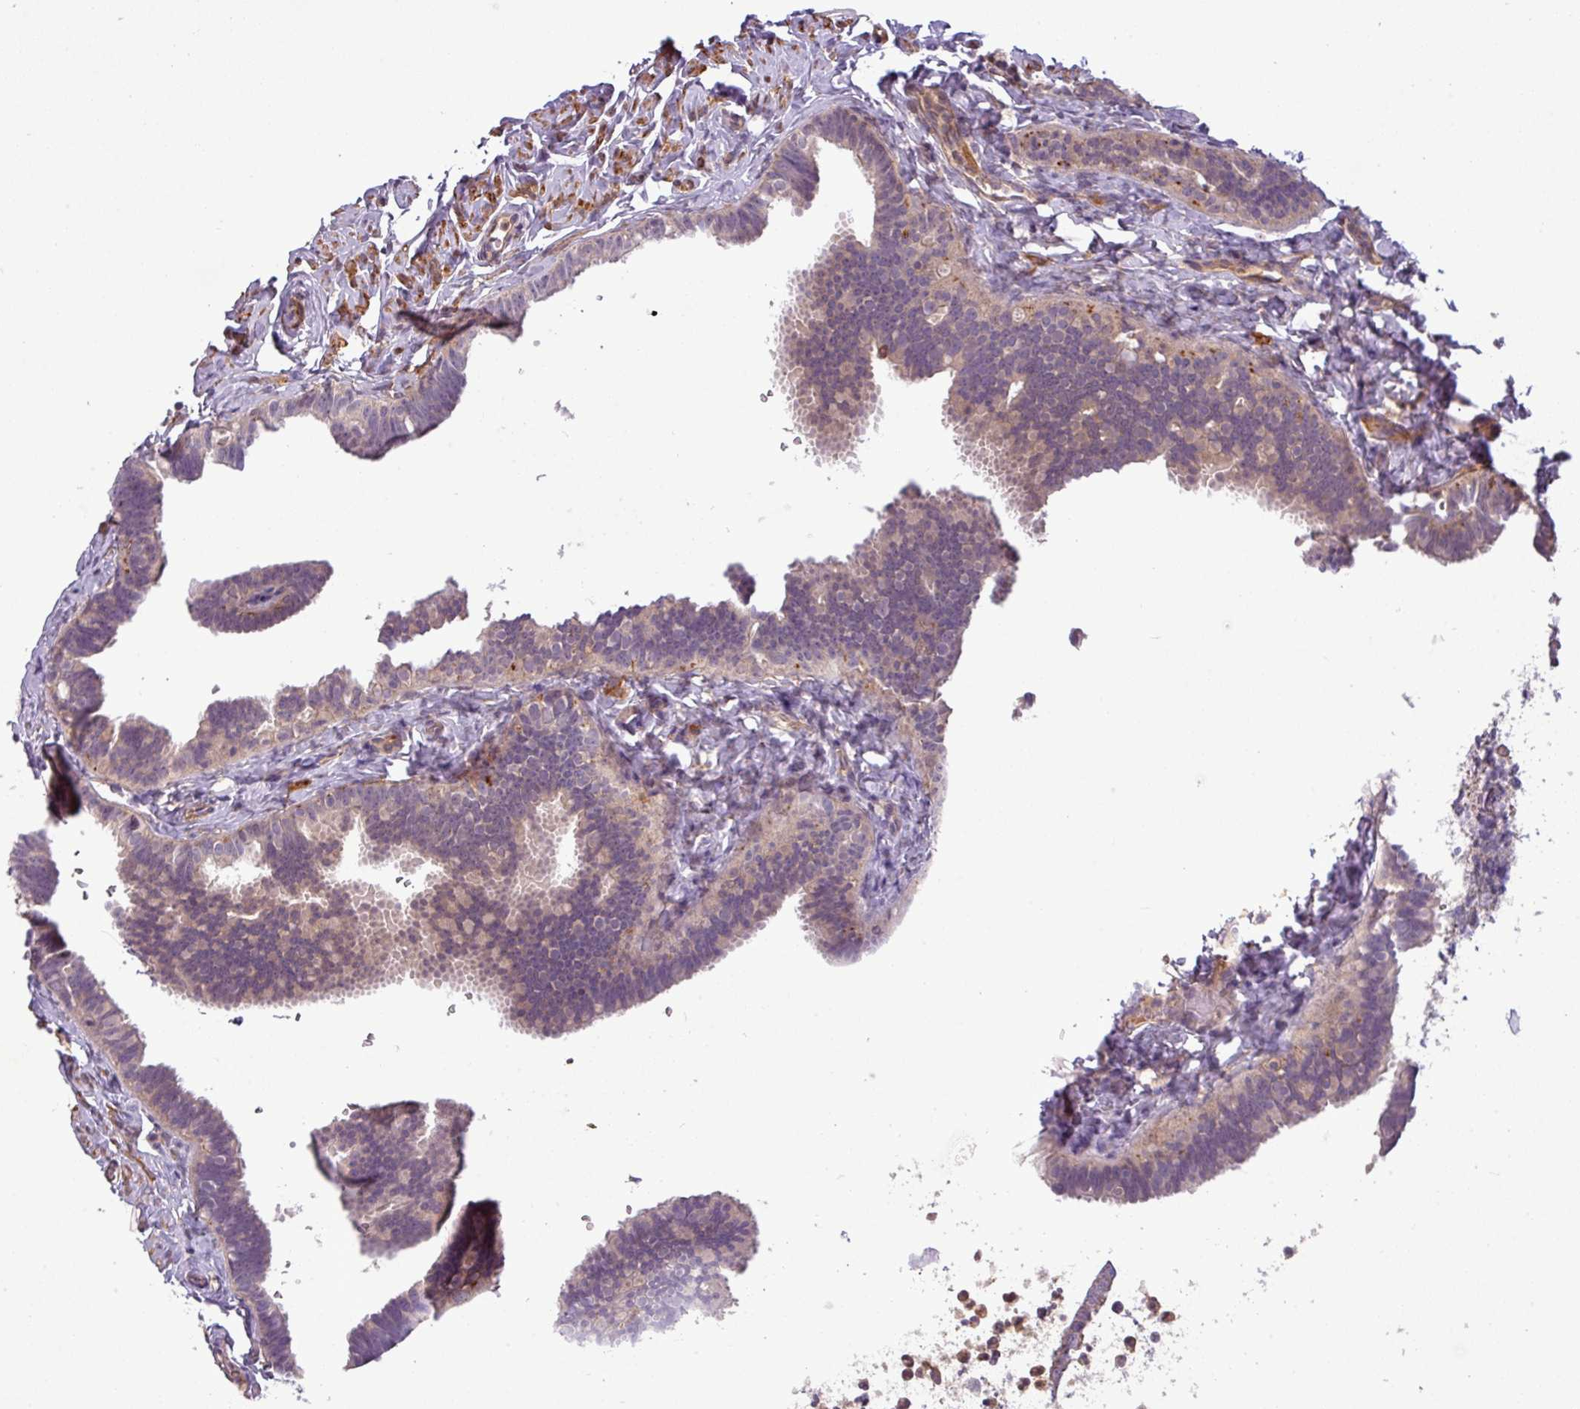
{"staining": {"intensity": "weak", "quantity": "25%-75%", "location": "cytoplasmic/membranous"}, "tissue": "fallopian tube", "cell_type": "Glandular cells", "image_type": "normal", "snomed": [{"axis": "morphology", "description": "Normal tissue, NOS"}, {"axis": "topography", "description": "Fallopian tube"}], "caption": "Immunohistochemistry staining of normal fallopian tube, which shows low levels of weak cytoplasmic/membranous expression in about 25%-75% of glandular cells indicating weak cytoplasmic/membranous protein positivity. The staining was performed using DAB (brown) for protein detection and nuclei were counterstained in hematoxylin (blue).", "gene": "ZNF35", "patient": {"sex": "female", "age": 65}}